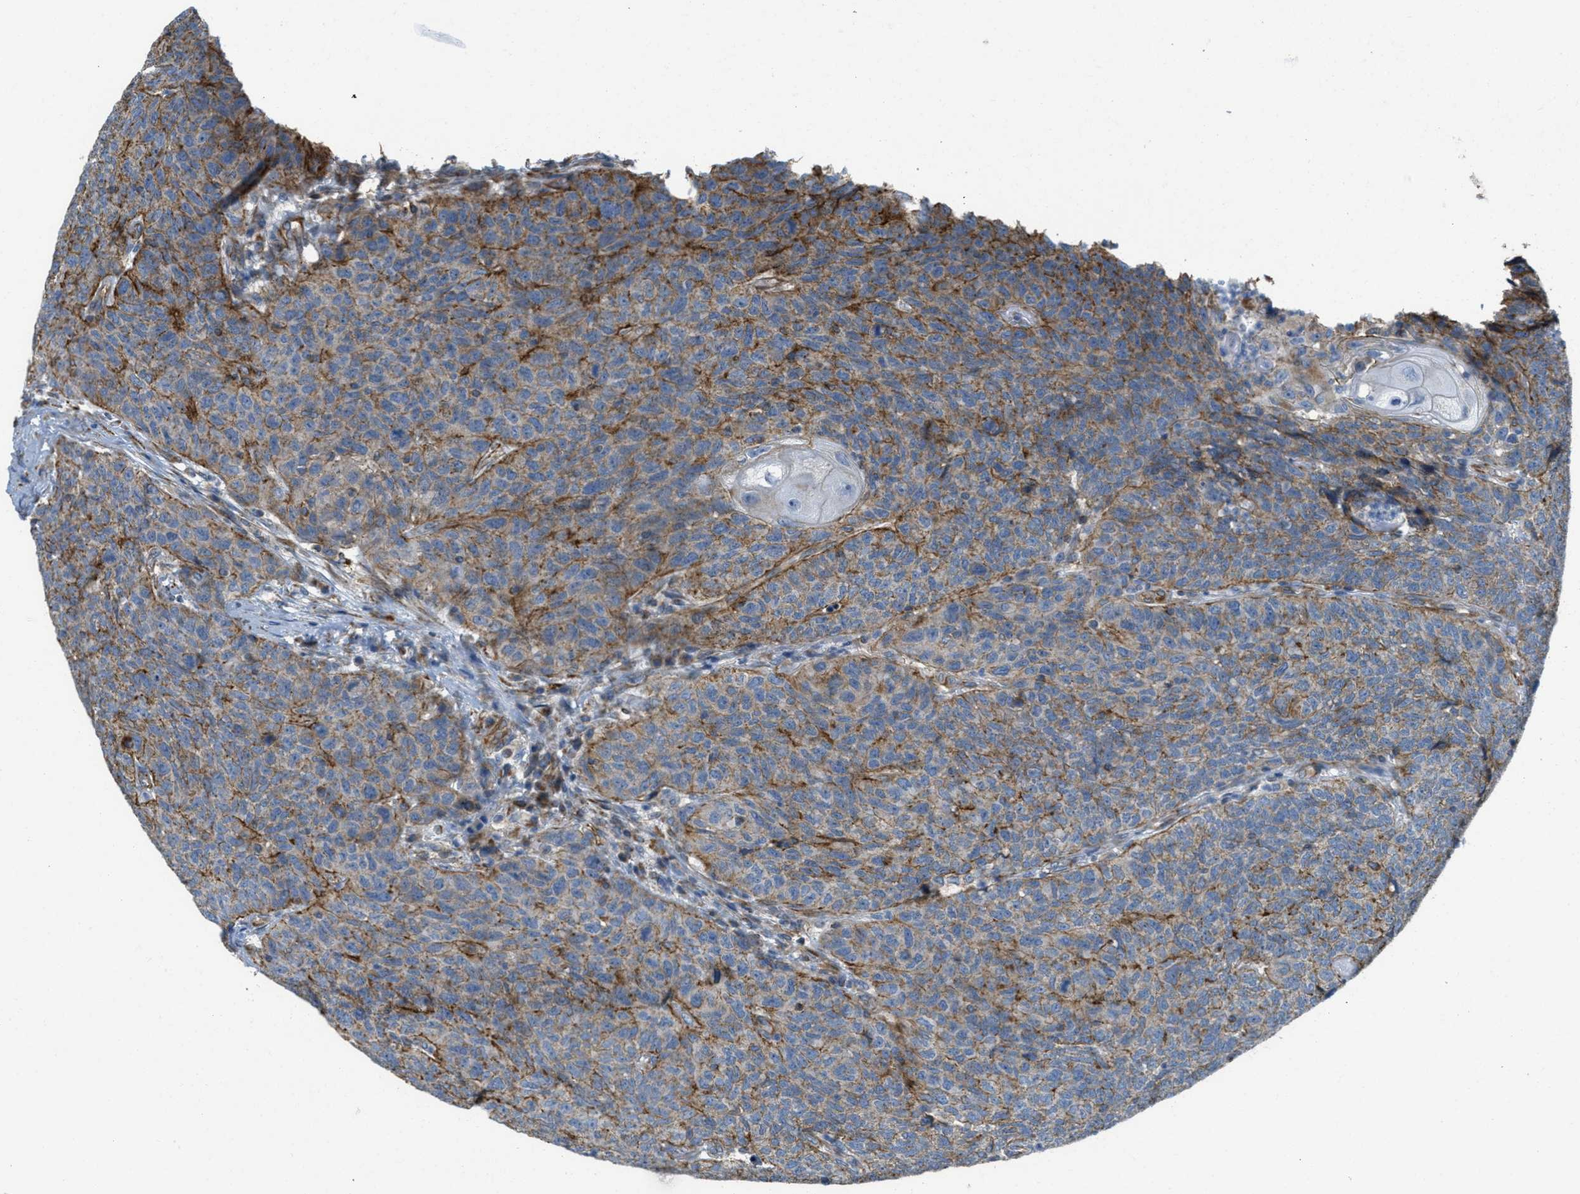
{"staining": {"intensity": "negative", "quantity": "none", "location": "none"}, "tissue": "head and neck cancer", "cell_type": "Tumor cells", "image_type": "cancer", "snomed": [{"axis": "morphology", "description": "Squamous cell carcinoma, NOS"}, {"axis": "topography", "description": "Head-Neck"}], "caption": "This is an immunohistochemistry photomicrograph of human squamous cell carcinoma (head and neck). There is no positivity in tumor cells.", "gene": "BTN3A1", "patient": {"sex": "male", "age": 66}}